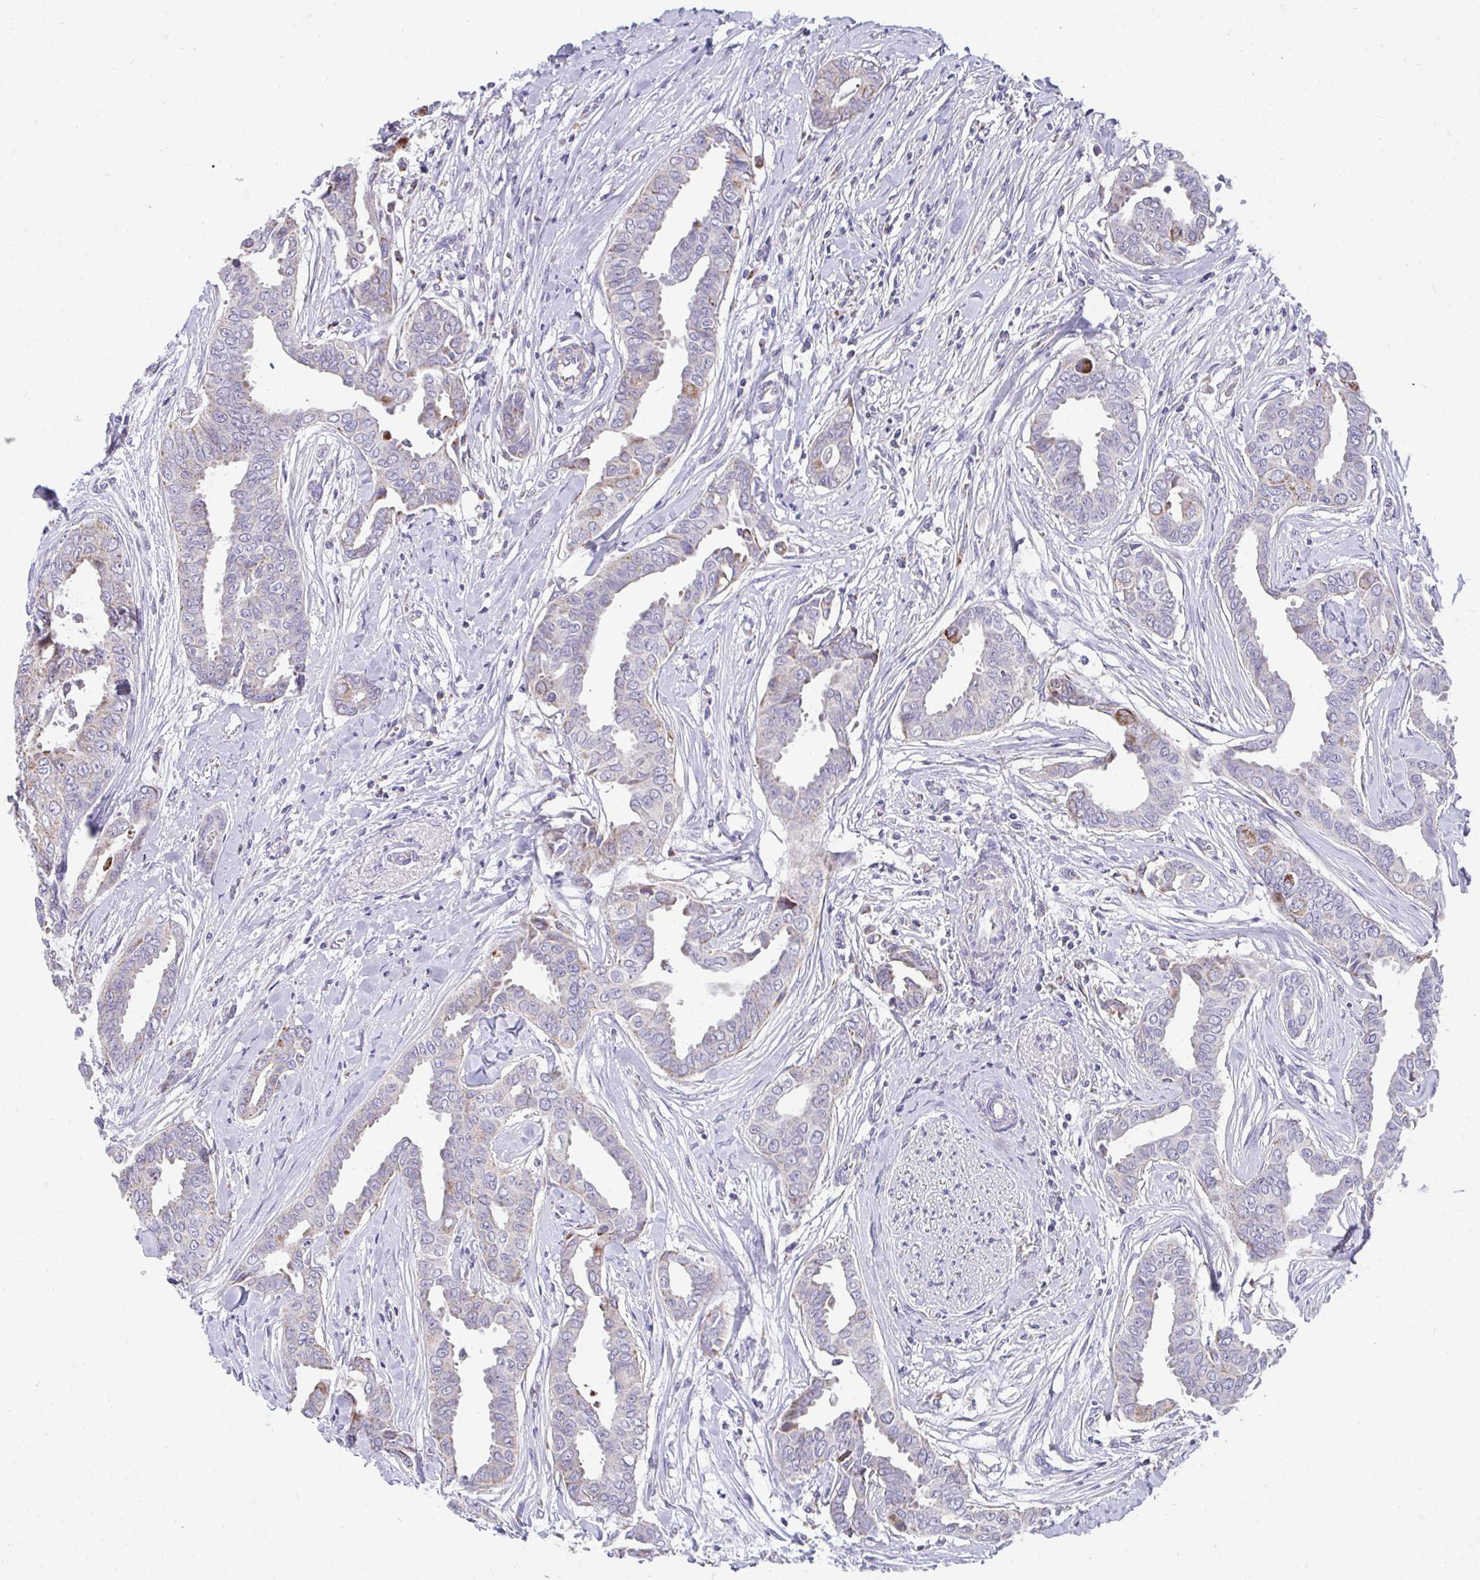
{"staining": {"intensity": "weak", "quantity": "<25%", "location": "cytoplasmic/membranous"}, "tissue": "breast cancer", "cell_type": "Tumor cells", "image_type": "cancer", "snomed": [{"axis": "morphology", "description": "Duct carcinoma"}, {"axis": "topography", "description": "Breast"}], "caption": "This photomicrograph is of breast cancer stained with IHC to label a protein in brown with the nuclei are counter-stained blue. There is no positivity in tumor cells.", "gene": "PRRG3", "patient": {"sex": "female", "age": 45}}